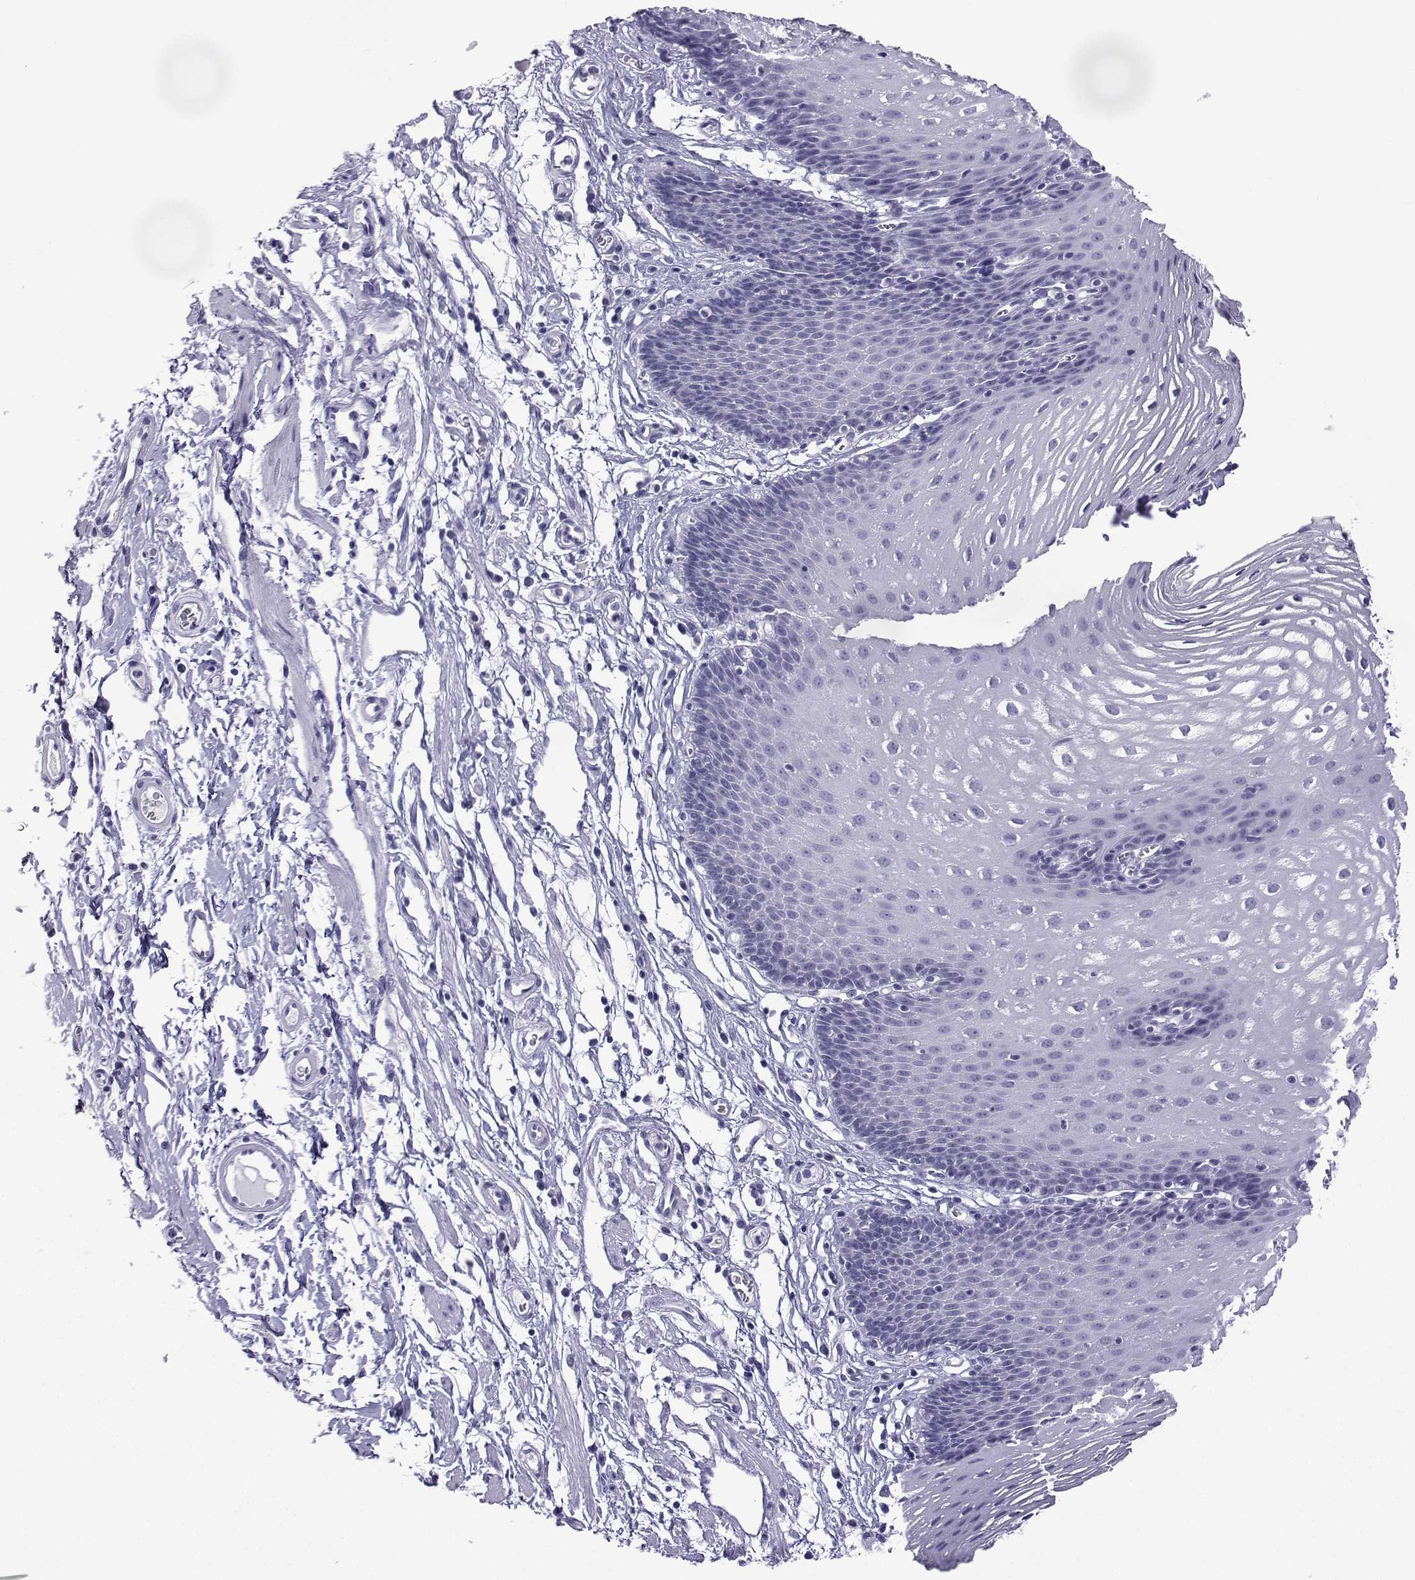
{"staining": {"intensity": "negative", "quantity": "none", "location": "none"}, "tissue": "esophagus", "cell_type": "Squamous epithelial cells", "image_type": "normal", "snomed": [{"axis": "morphology", "description": "Normal tissue, NOS"}, {"axis": "topography", "description": "Esophagus"}], "caption": "The micrograph exhibits no significant staining in squamous epithelial cells of esophagus.", "gene": "ACTL7A", "patient": {"sex": "male", "age": 72}}